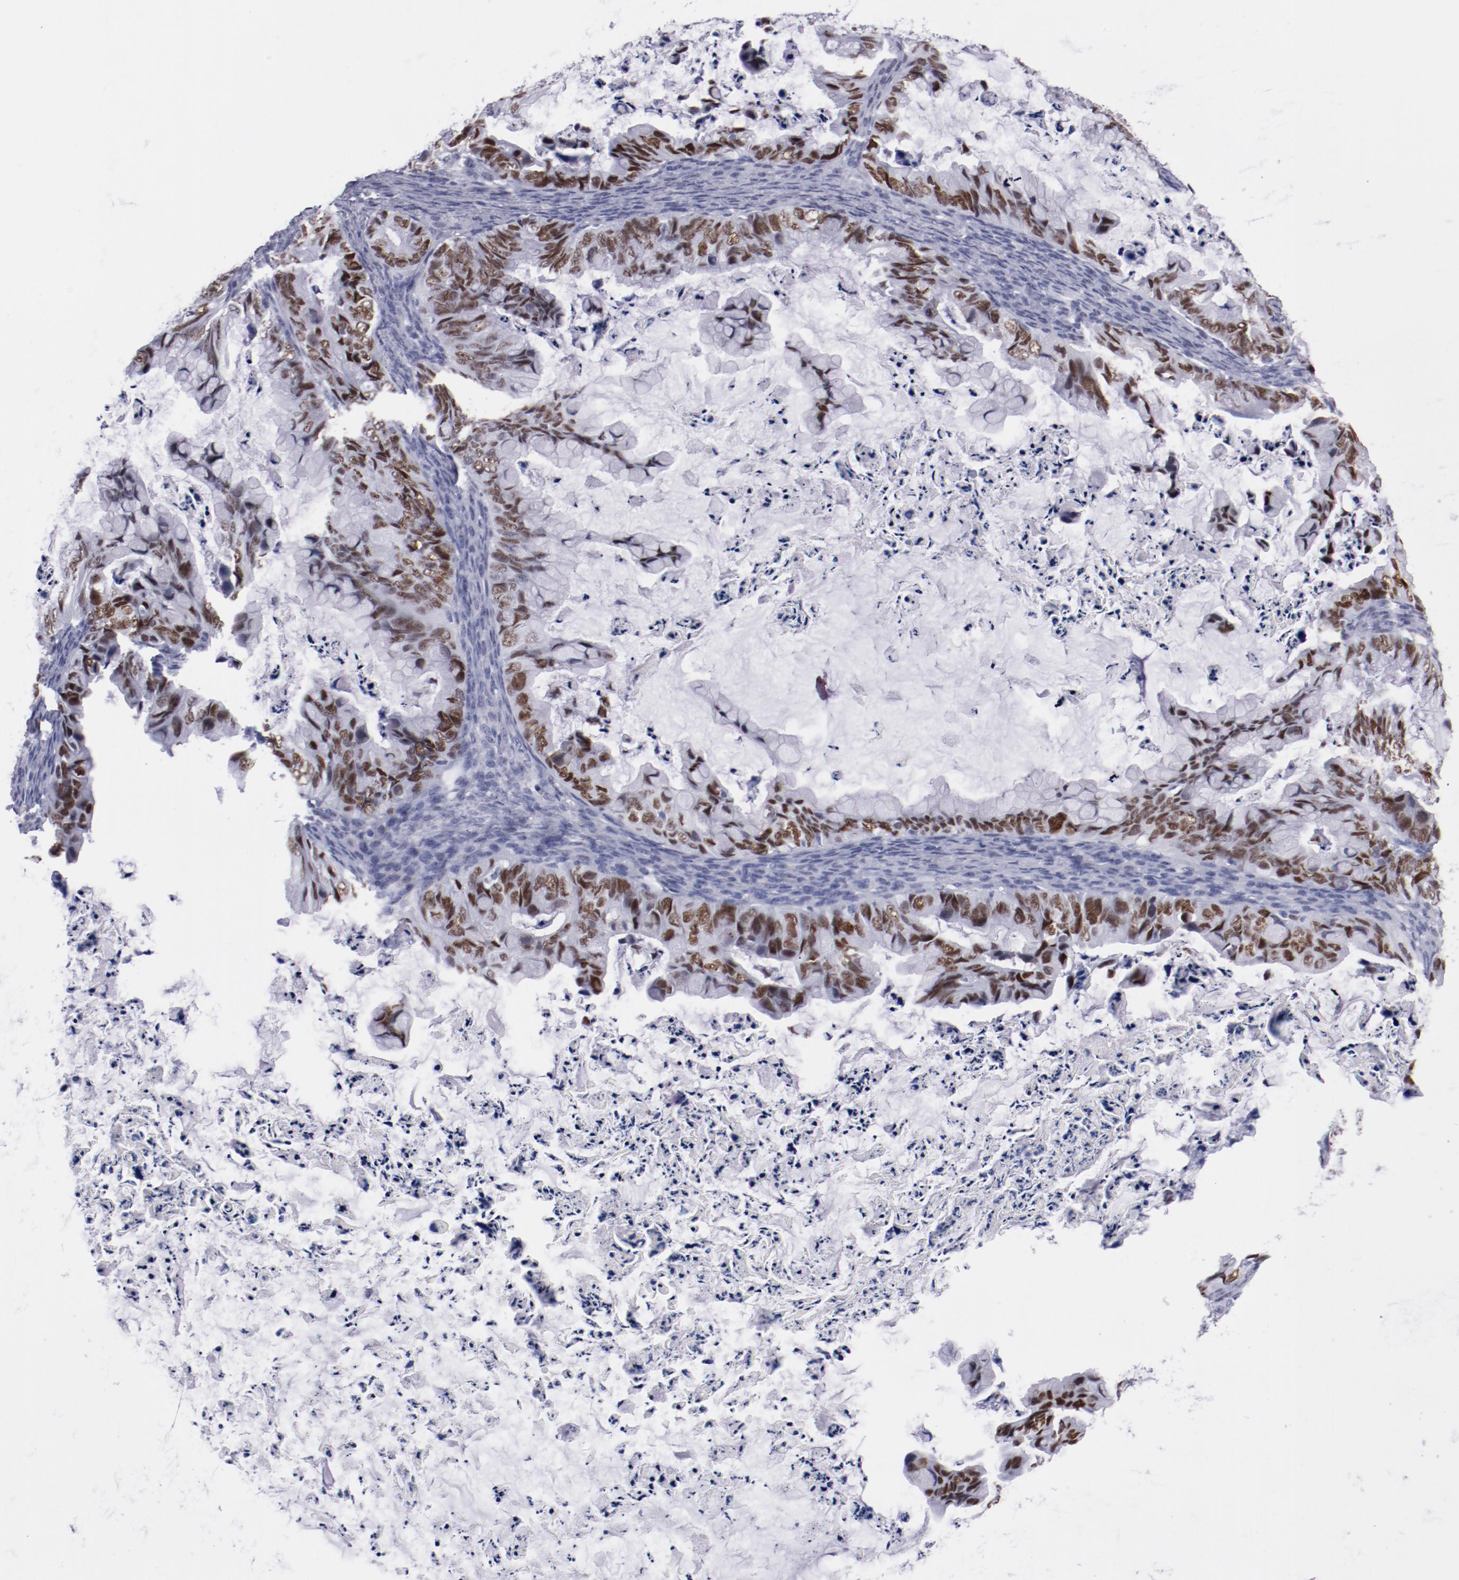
{"staining": {"intensity": "moderate", "quantity": ">75%", "location": "nuclear"}, "tissue": "ovarian cancer", "cell_type": "Tumor cells", "image_type": "cancer", "snomed": [{"axis": "morphology", "description": "Cystadenocarcinoma, mucinous, NOS"}, {"axis": "topography", "description": "Ovary"}], "caption": "Immunohistochemical staining of human ovarian cancer reveals moderate nuclear protein expression in approximately >75% of tumor cells. (Brightfield microscopy of DAB IHC at high magnification).", "gene": "HNF1B", "patient": {"sex": "female", "age": 36}}